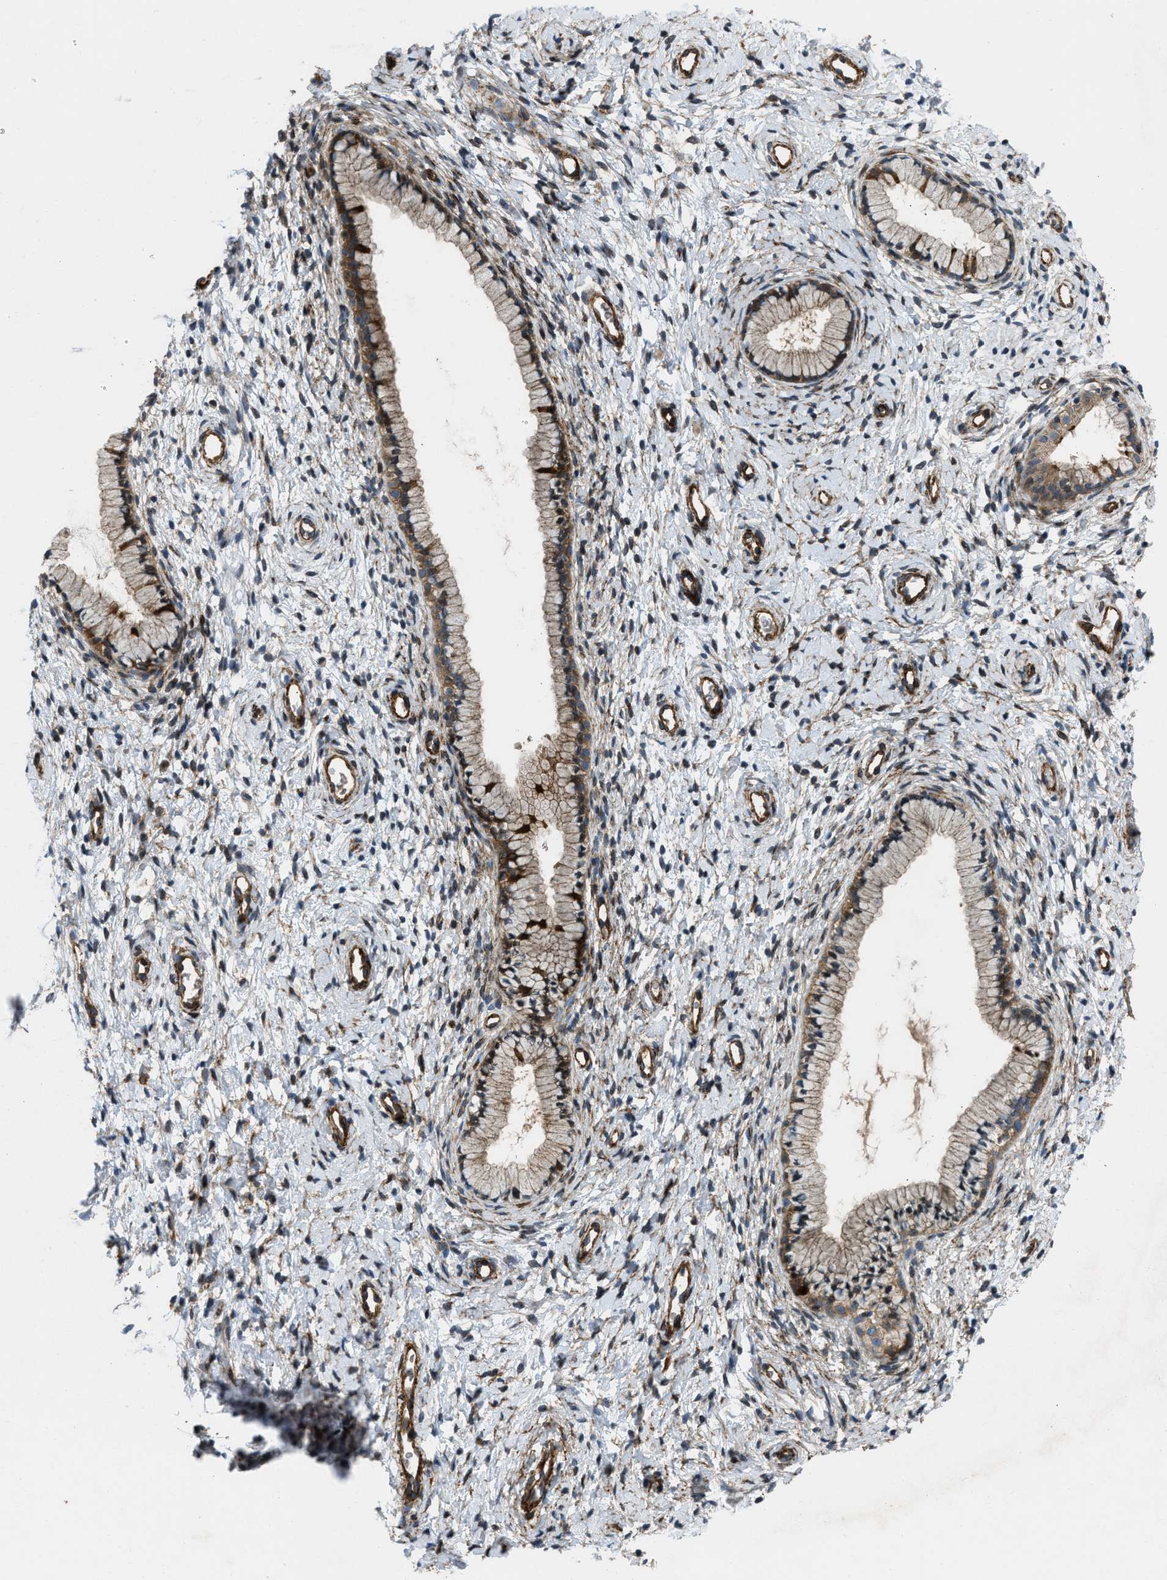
{"staining": {"intensity": "moderate", "quantity": ">75%", "location": "cytoplasmic/membranous"}, "tissue": "cervix", "cell_type": "Glandular cells", "image_type": "normal", "snomed": [{"axis": "morphology", "description": "Normal tissue, NOS"}, {"axis": "topography", "description": "Cervix"}], "caption": "Protein staining displays moderate cytoplasmic/membranous expression in approximately >75% of glandular cells in normal cervix. (DAB (3,3'-diaminobenzidine) IHC, brown staining for protein, blue staining for nuclei).", "gene": "NYNRIN", "patient": {"sex": "female", "age": 72}}